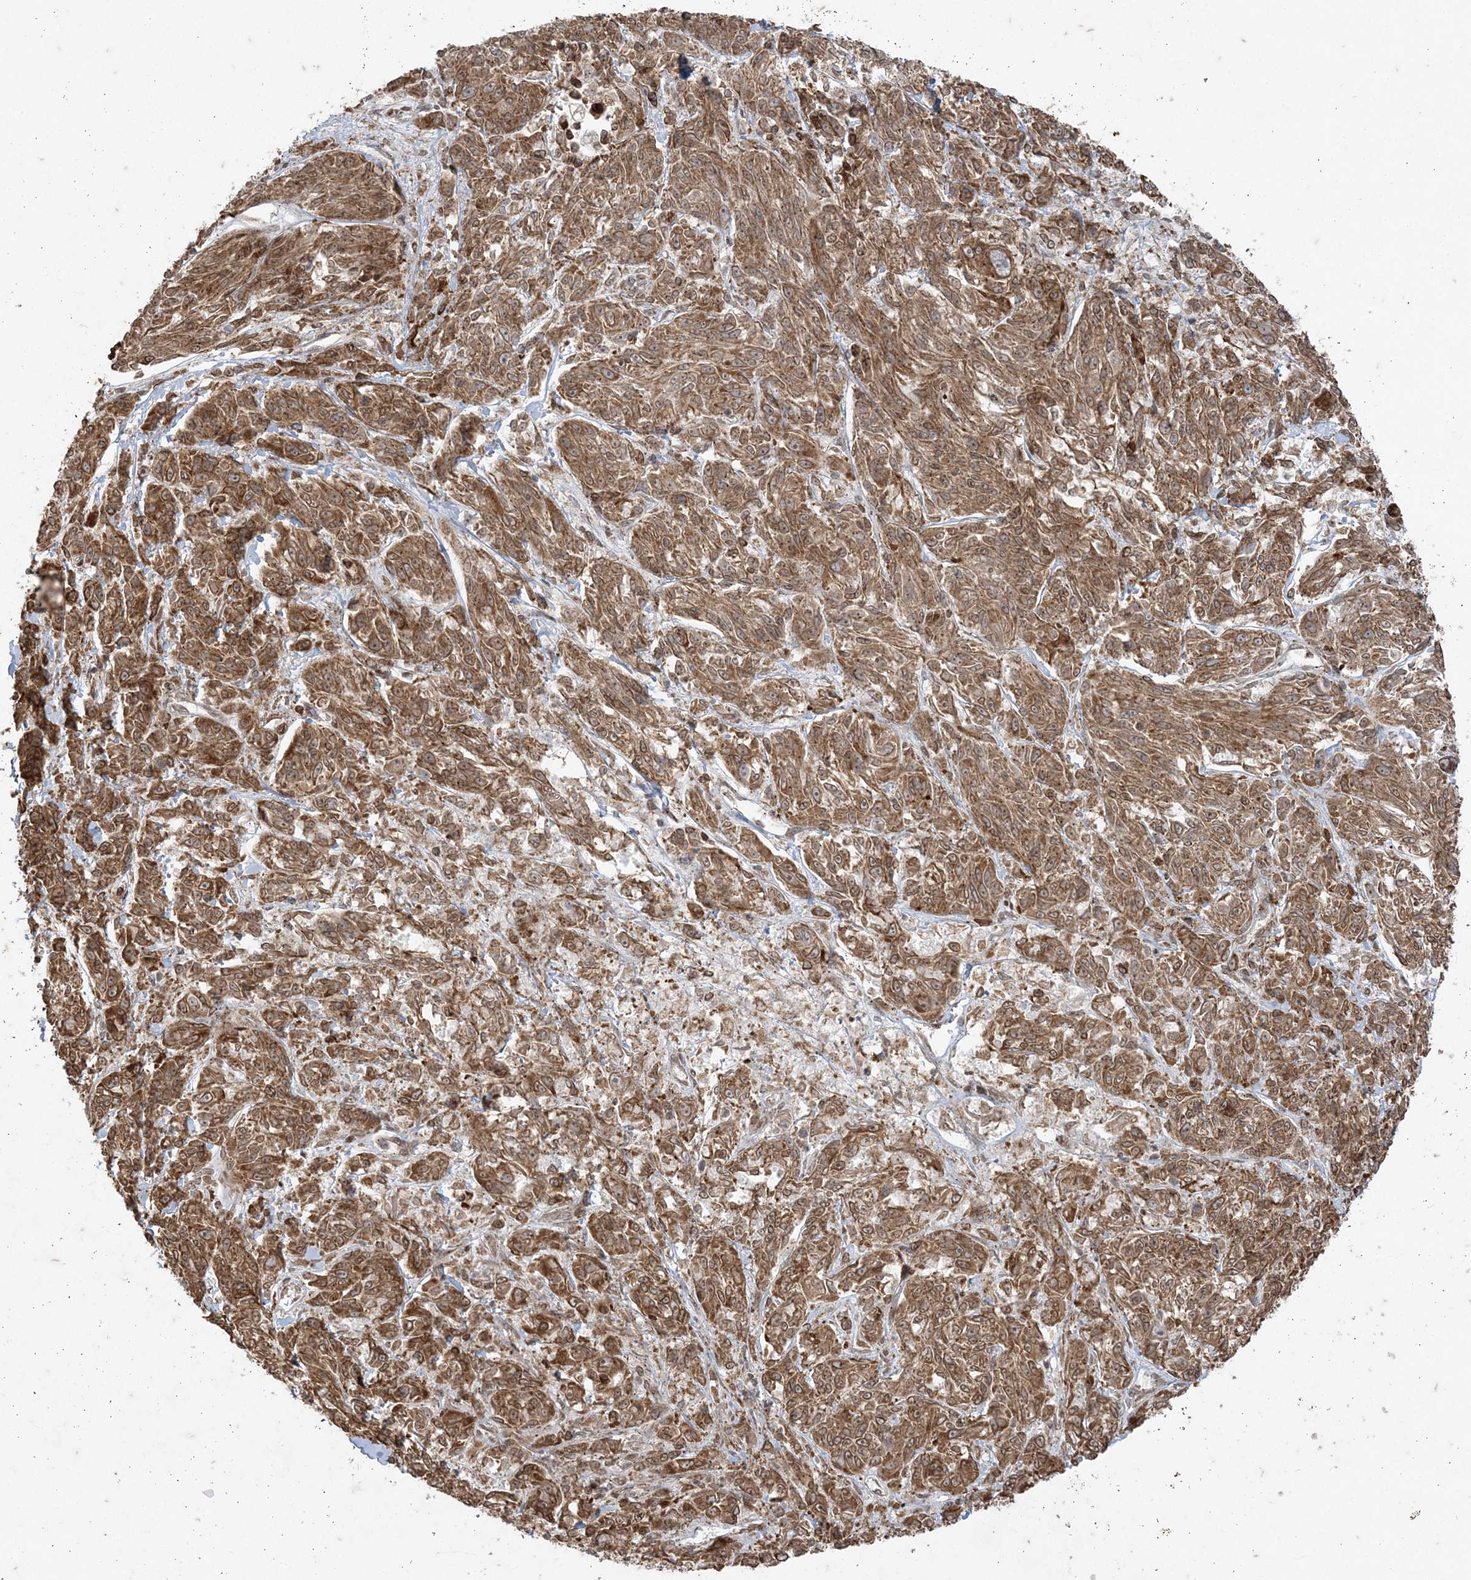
{"staining": {"intensity": "moderate", "quantity": ">75%", "location": "cytoplasmic/membranous,nuclear"}, "tissue": "melanoma", "cell_type": "Tumor cells", "image_type": "cancer", "snomed": [{"axis": "morphology", "description": "Malignant melanoma, NOS"}, {"axis": "topography", "description": "Skin"}], "caption": "Immunohistochemistry (IHC) of malignant melanoma displays medium levels of moderate cytoplasmic/membranous and nuclear positivity in about >75% of tumor cells. (DAB IHC, brown staining for protein, blue staining for nuclei).", "gene": "RRAS", "patient": {"sex": "male", "age": 53}}